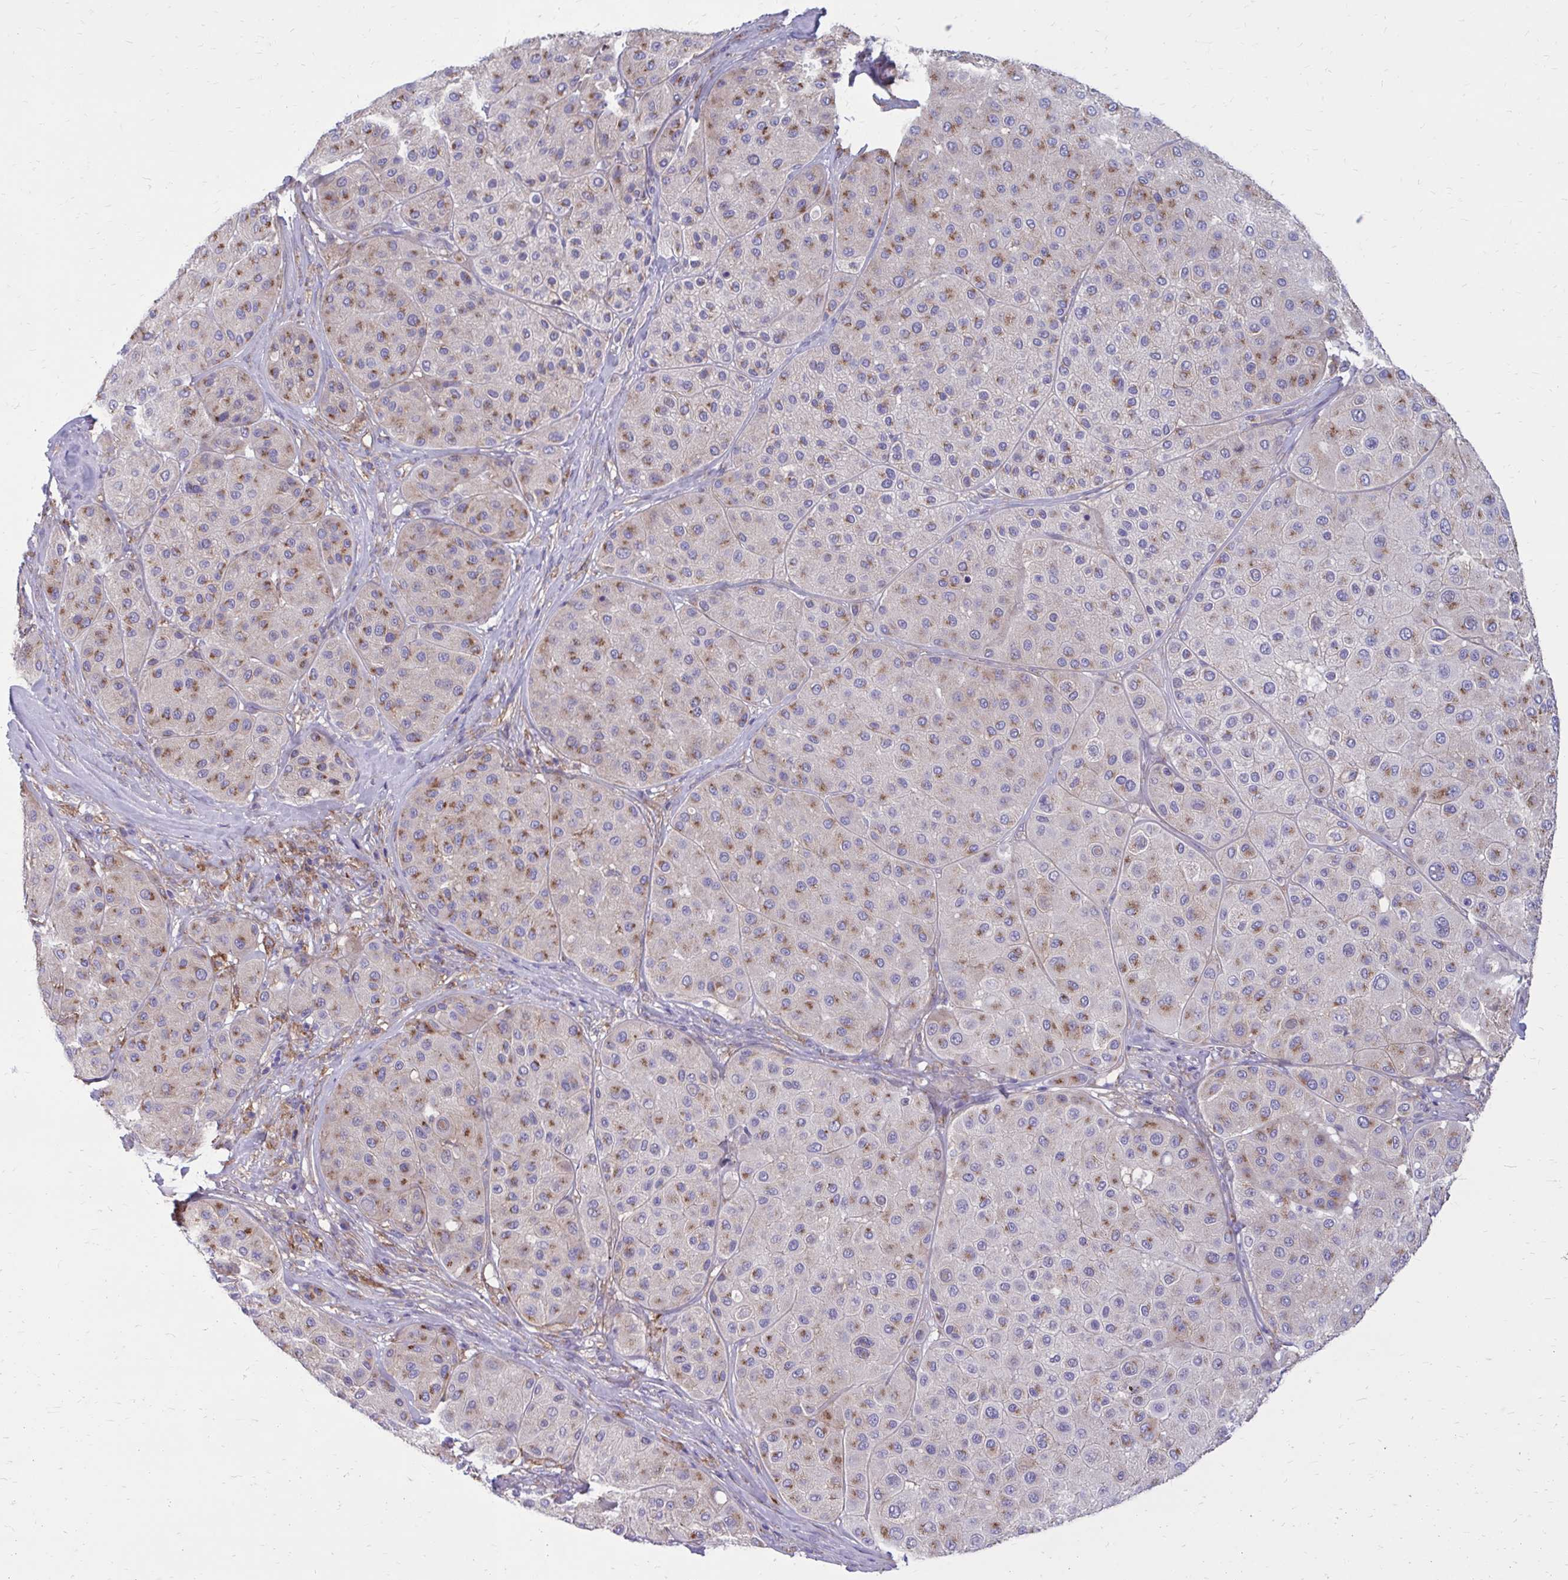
{"staining": {"intensity": "weak", "quantity": "25%-75%", "location": "cytoplasmic/membranous"}, "tissue": "melanoma", "cell_type": "Tumor cells", "image_type": "cancer", "snomed": [{"axis": "morphology", "description": "Malignant melanoma, Metastatic site"}, {"axis": "topography", "description": "Smooth muscle"}], "caption": "The image exhibits immunohistochemical staining of melanoma. There is weak cytoplasmic/membranous expression is identified in approximately 25%-75% of tumor cells.", "gene": "CLTA", "patient": {"sex": "male", "age": 41}}